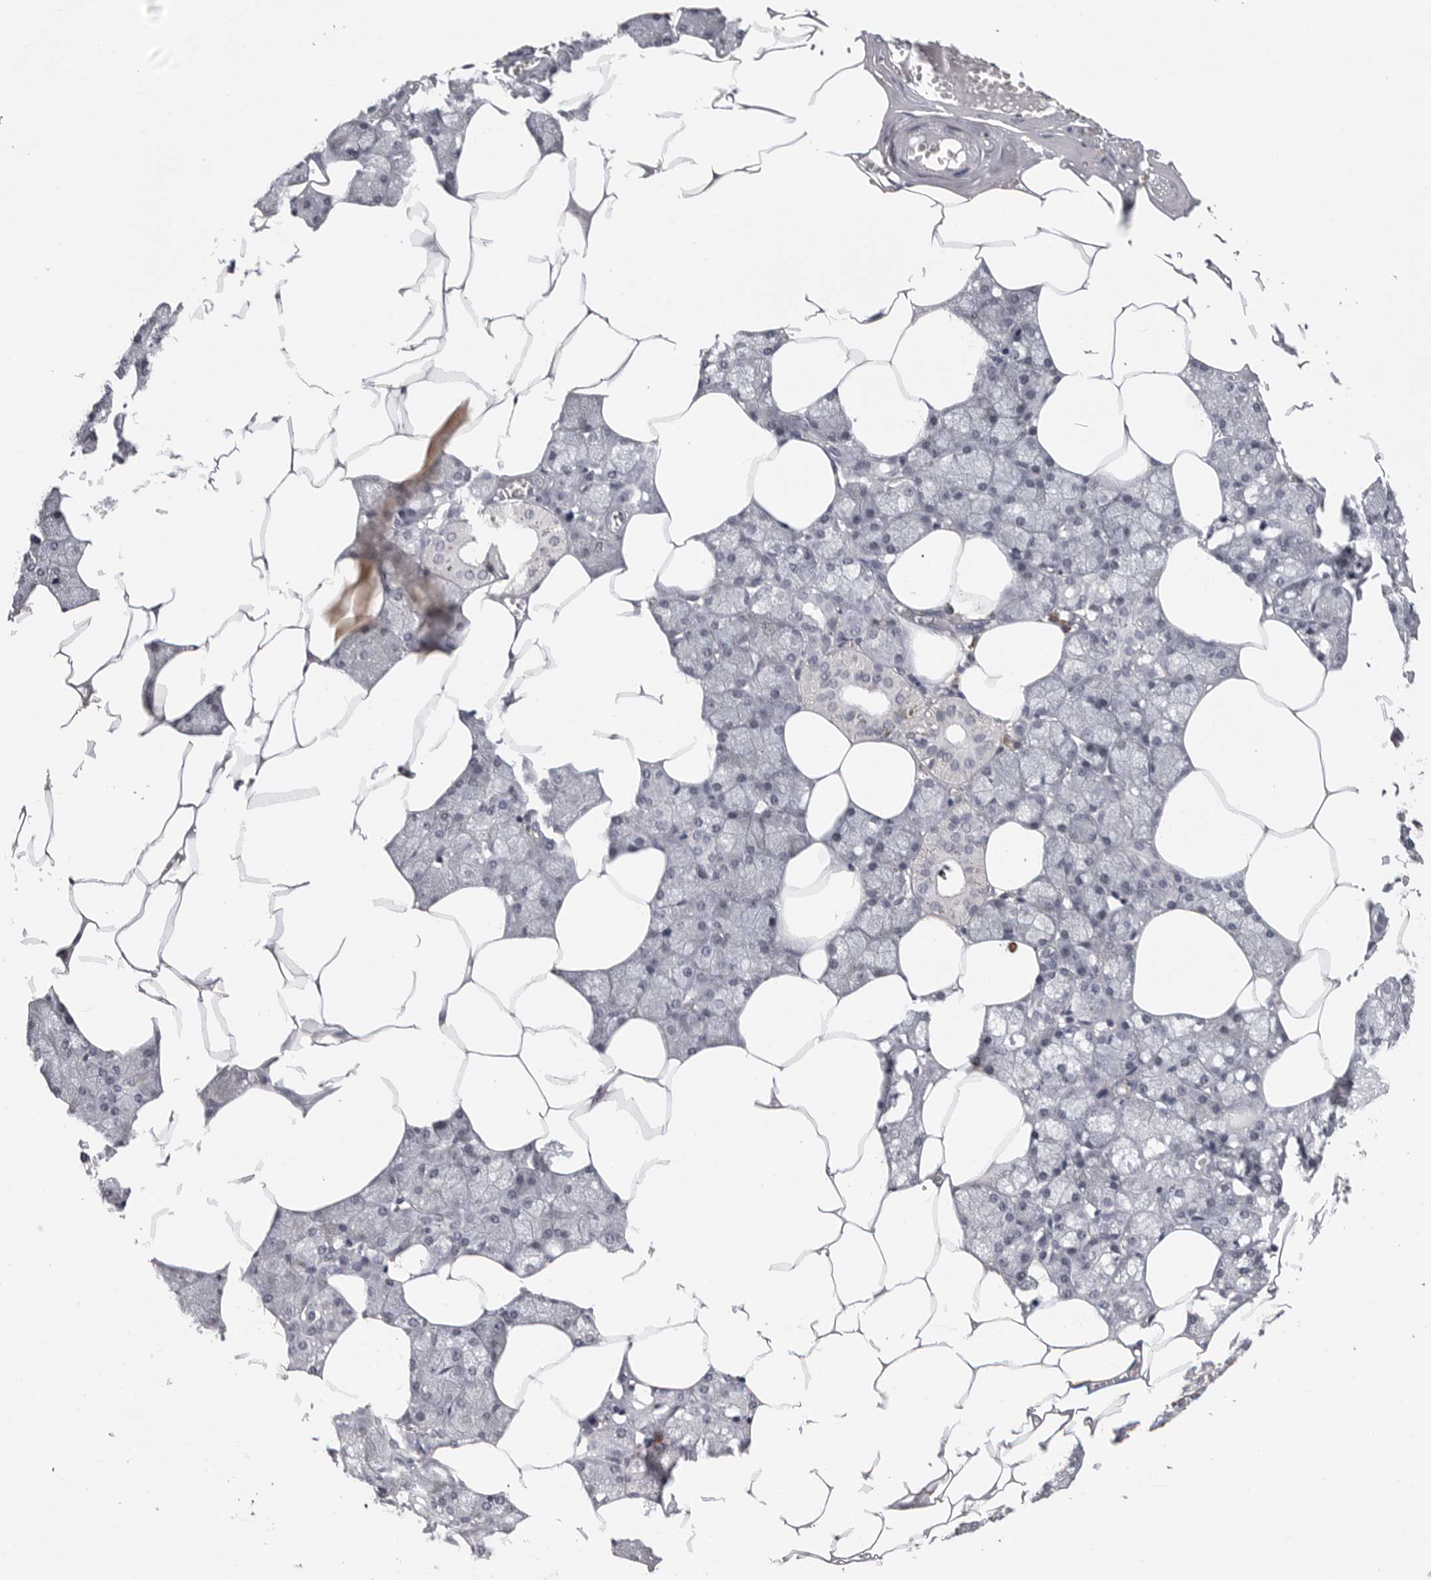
{"staining": {"intensity": "negative", "quantity": "none", "location": "none"}, "tissue": "salivary gland", "cell_type": "Glandular cells", "image_type": "normal", "snomed": [{"axis": "morphology", "description": "Normal tissue, NOS"}, {"axis": "topography", "description": "Salivary gland"}], "caption": "Immunohistochemical staining of normal salivary gland reveals no significant expression in glandular cells. Brightfield microscopy of immunohistochemistry stained with DAB (3,3'-diaminobenzidine) (brown) and hematoxylin (blue), captured at high magnification.", "gene": "TRMT13", "patient": {"sex": "male", "age": 62}}